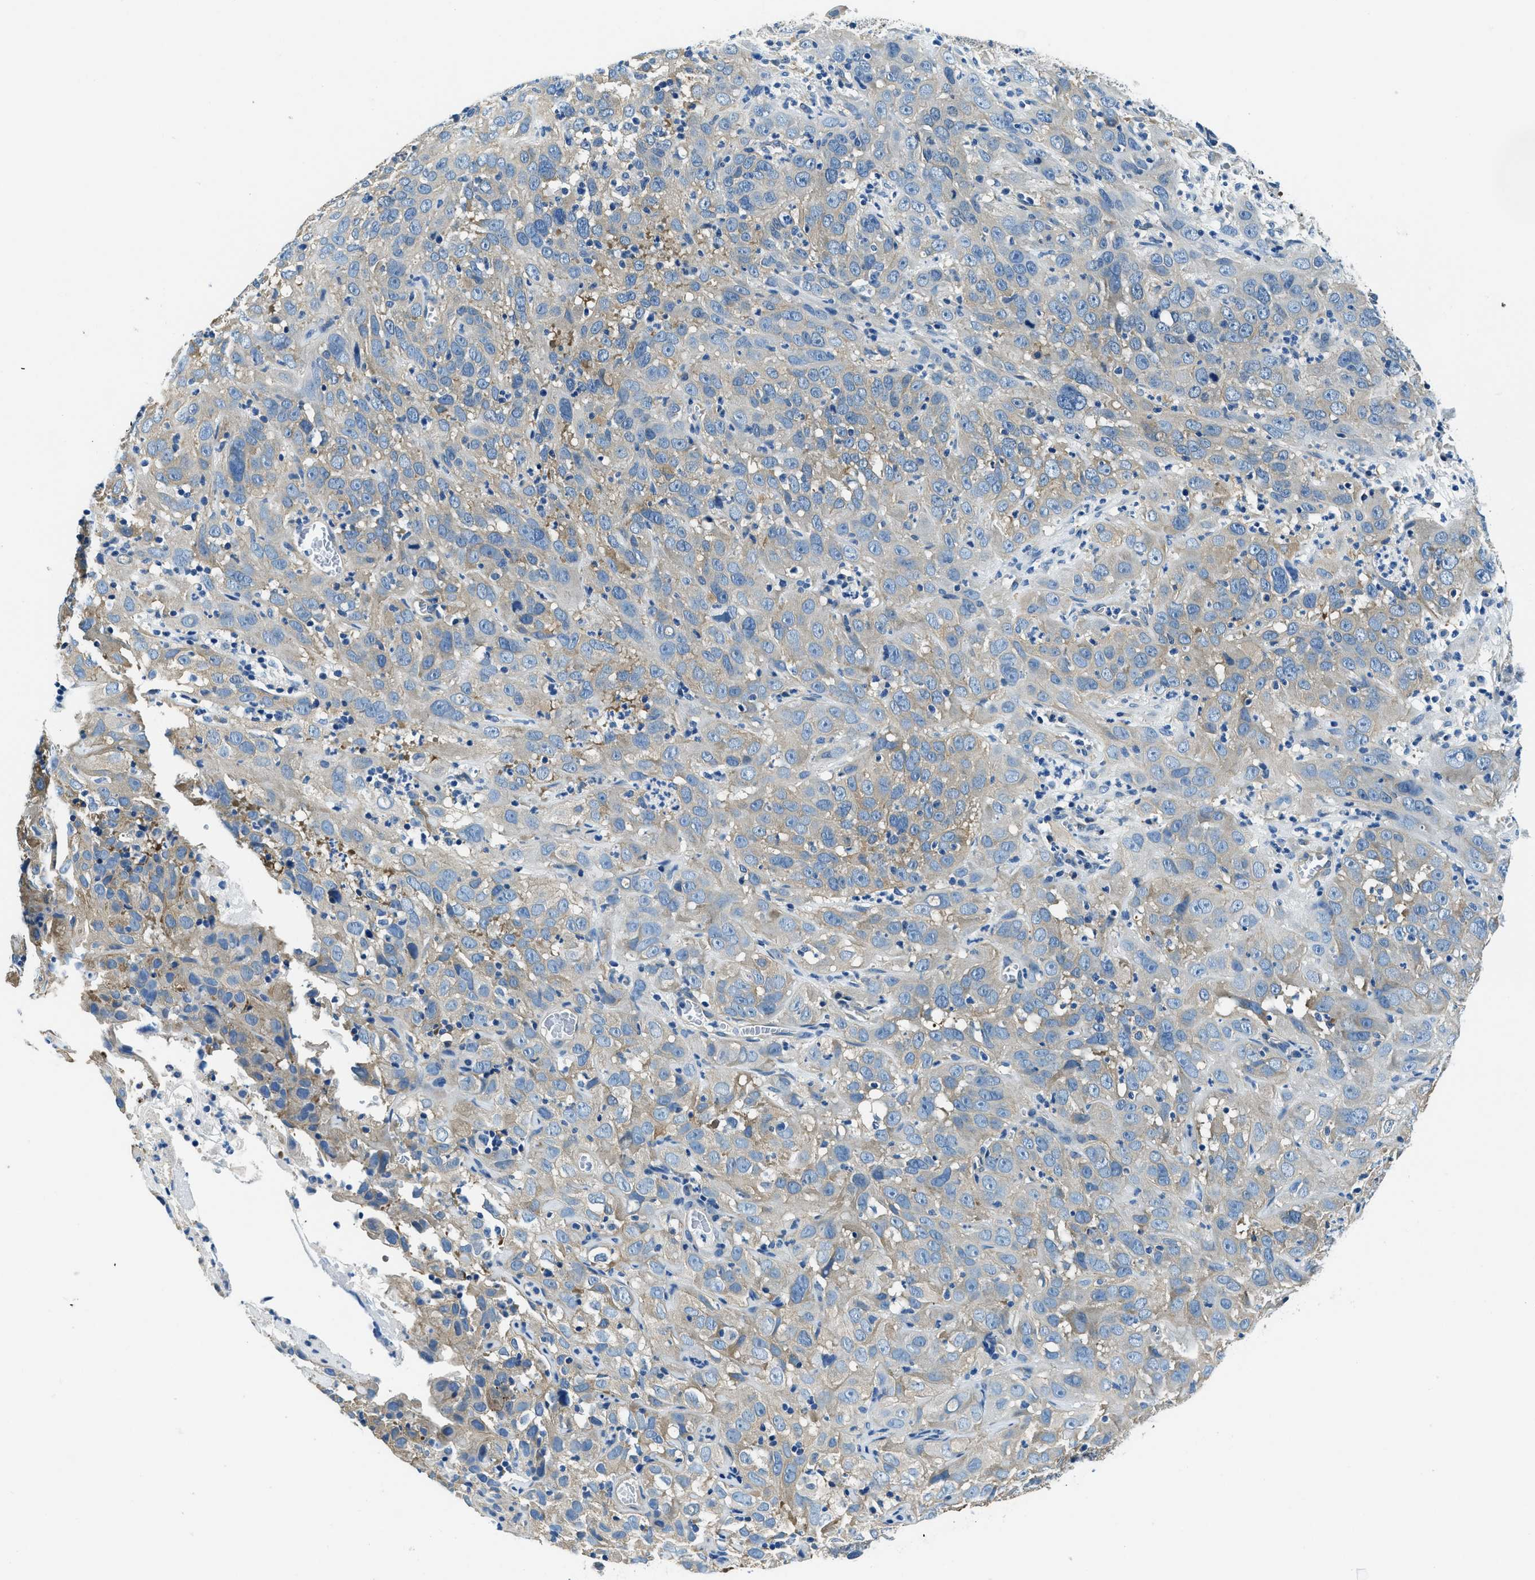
{"staining": {"intensity": "moderate", "quantity": "25%-75%", "location": "cytoplasmic/membranous"}, "tissue": "cervical cancer", "cell_type": "Tumor cells", "image_type": "cancer", "snomed": [{"axis": "morphology", "description": "Squamous cell carcinoma, NOS"}, {"axis": "topography", "description": "Cervix"}], "caption": "Immunohistochemical staining of human squamous cell carcinoma (cervical) exhibits medium levels of moderate cytoplasmic/membranous expression in about 25%-75% of tumor cells.", "gene": "TWF1", "patient": {"sex": "female", "age": 32}}